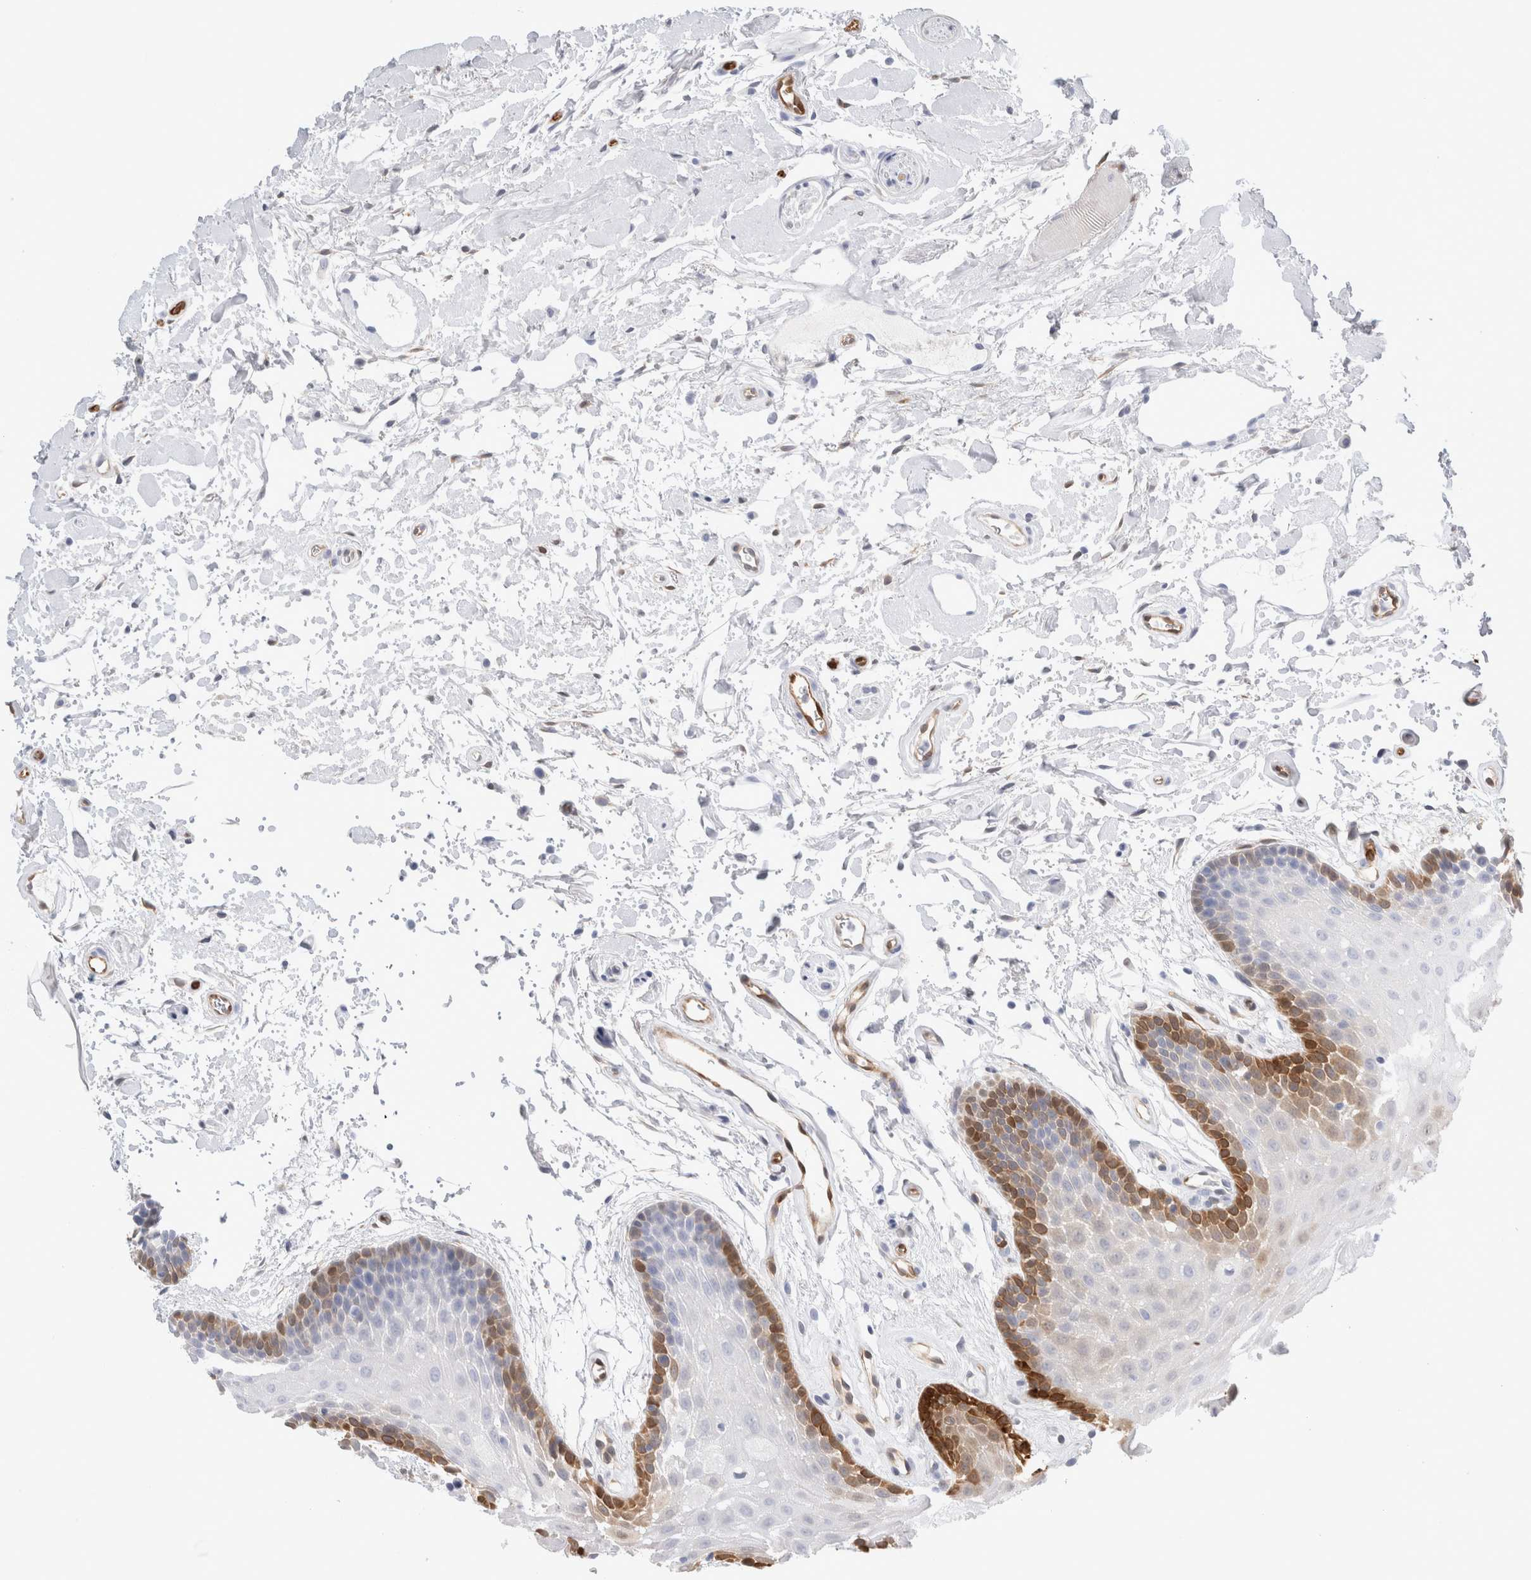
{"staining": {"intensity": "moderate", "quantity": "<25%", "location": "cytoplasmic/membranous,nuclear"}, "tissue": "oral mucosa", "cell_type": "Squamous epithelial cells", "image_type": "normal", "snomed": [{"axis": "morphology", "description": "Normal tissue, NOS"}, {"axis": "topography", "description": "Oral tissue"}], "caption": "Approximately <25% of squamous epithelial cells in unremarkable oral mucosa exhibit moderate cytoplasmic/membranous,nuclear protein positivity as visualized by brown immunohistochemical staining.", "gene": "NAPEPLD", "patient": {"sex": "male", "age": 62}}